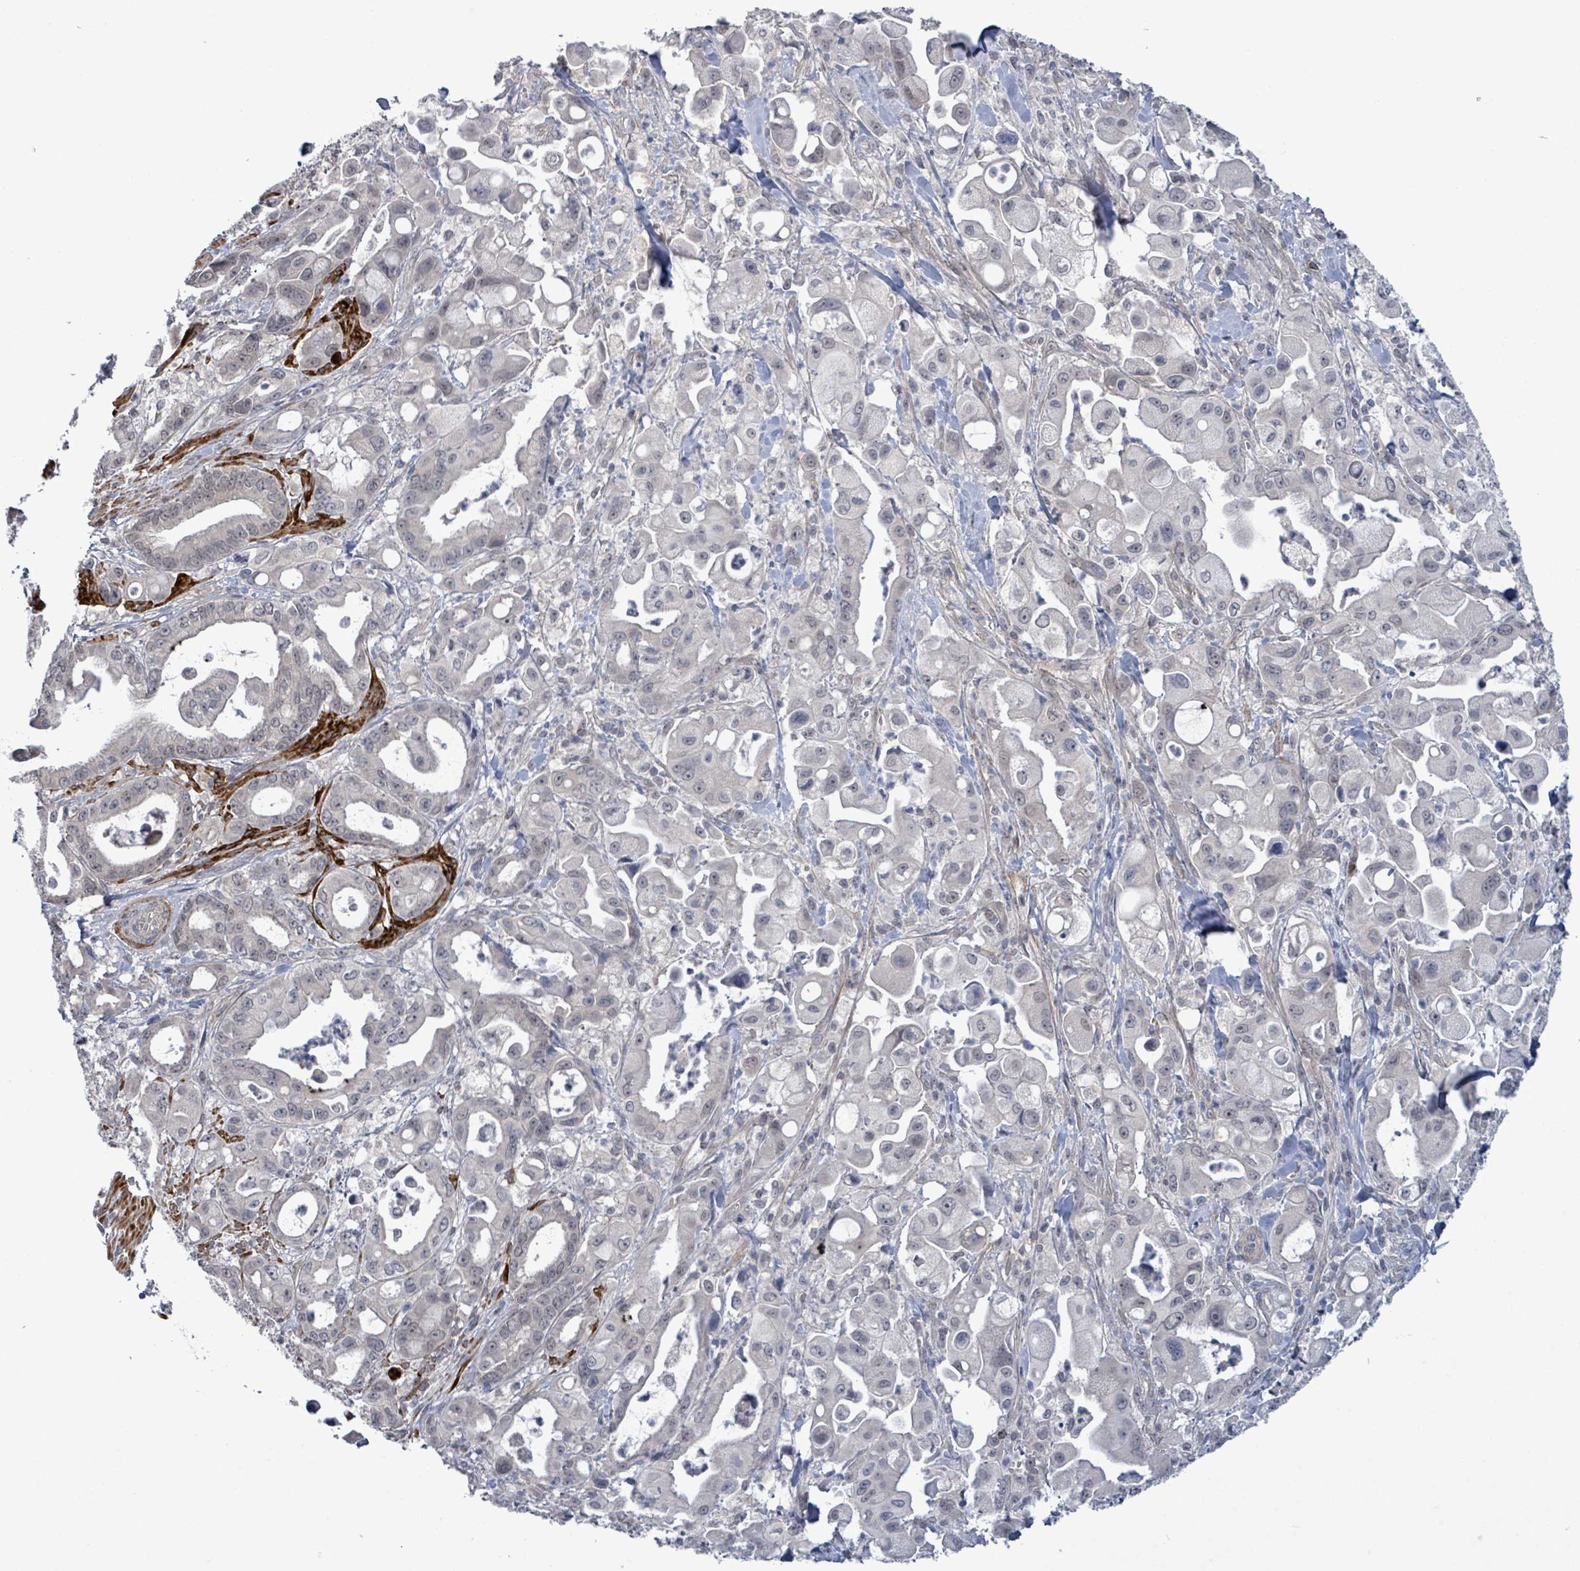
{"staining": {"intensity": "negative", "quantity": "none", "location": "none"}, "tissue": "pancreatic cancer", "cell_type": "Tumor cells", "image_type": "cancer", "snomed": [{"axis": "morphology", "description": "Adenocarcinoma, NOS"}, {"axis": "topography", "description": "Pancreas"}], "caption": "Immunohistochemical staining of adenocarcinoma (pancreatic) shows no significant positivity in tumor cells.", "gene": "AMMECR1", "patient": {"sex": "male", "age": 68}}